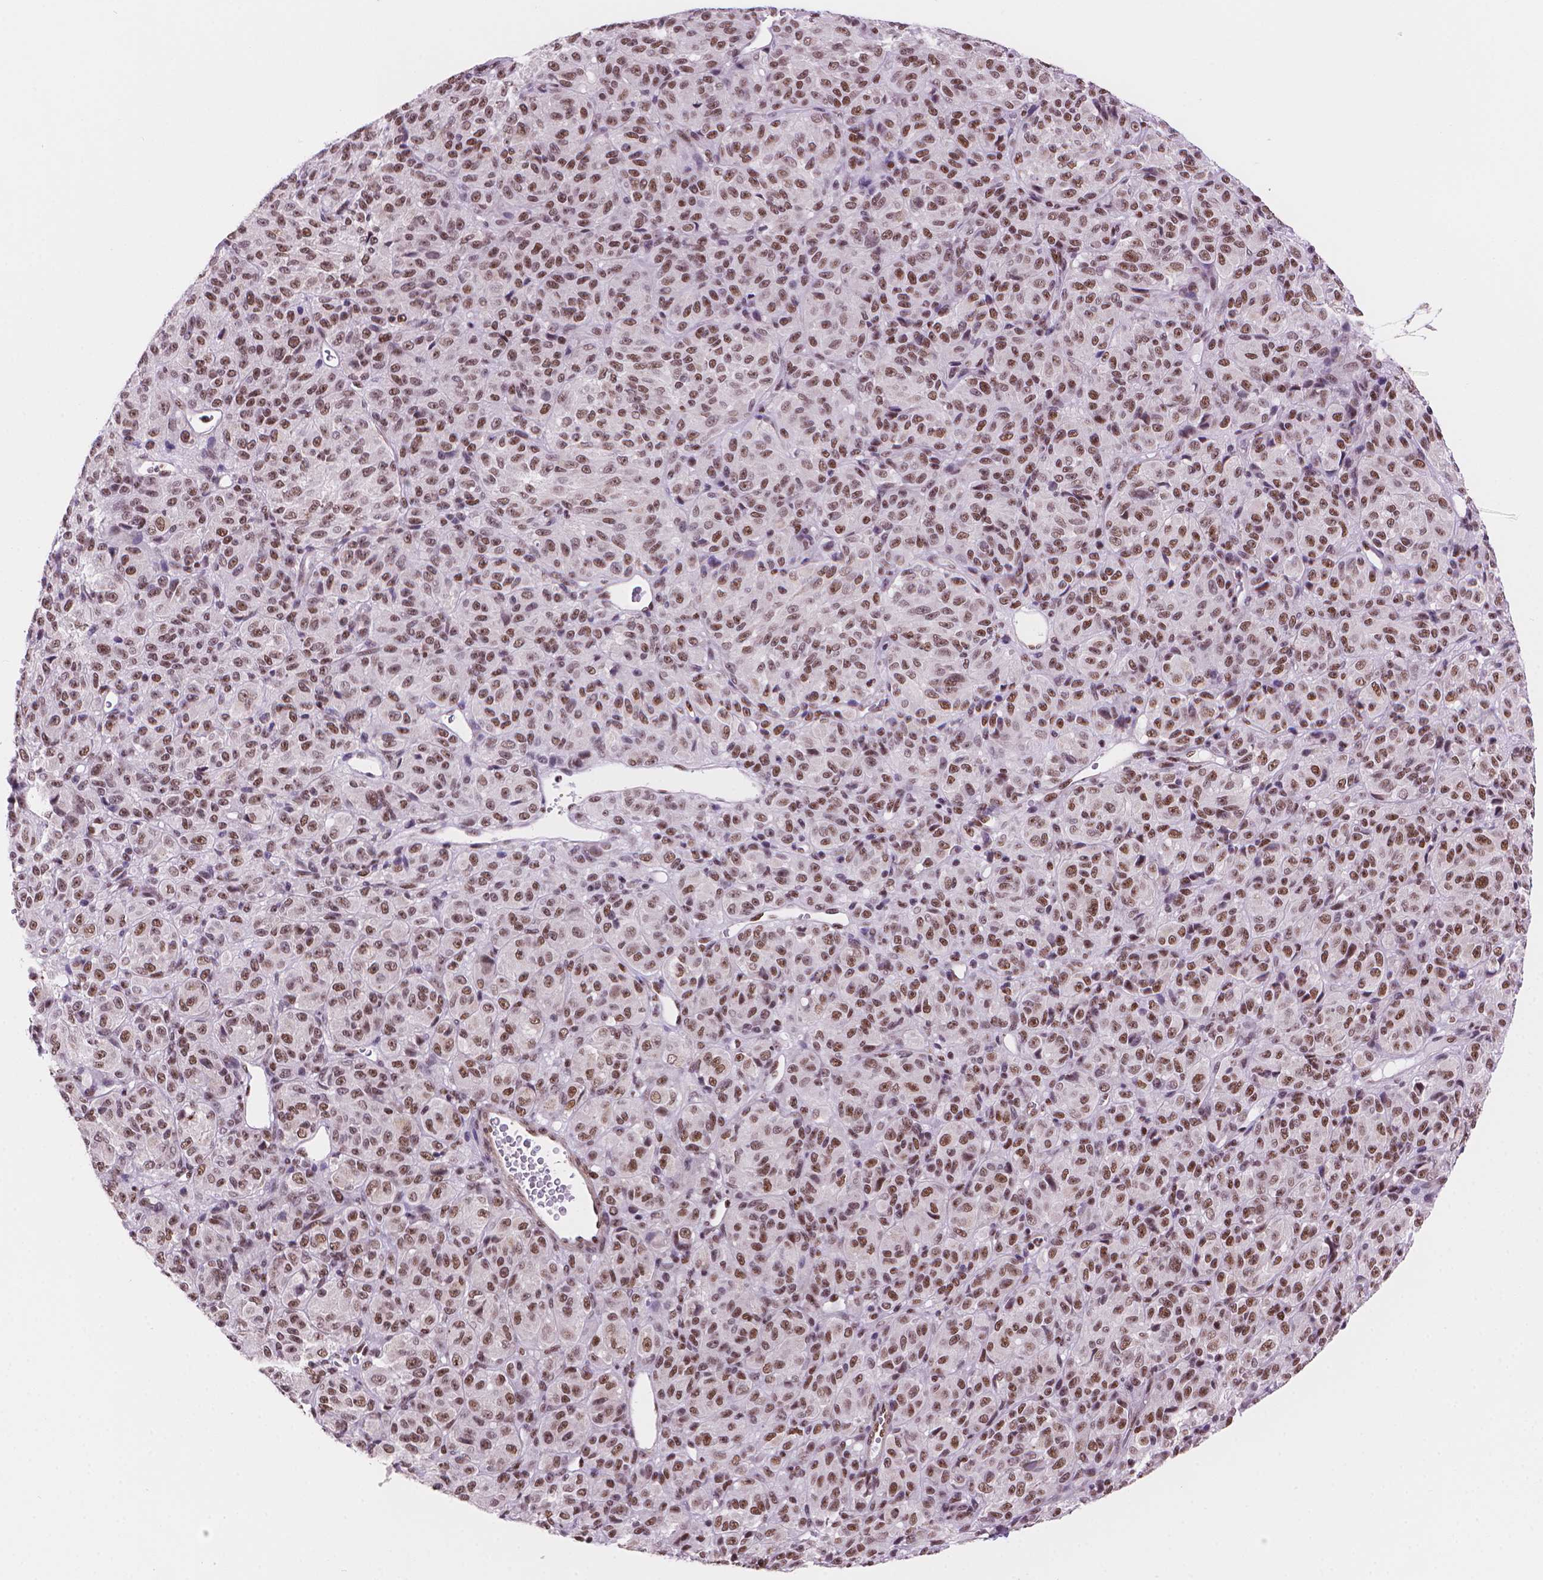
{"staining": {"intensity": "moderate", "quantity": ">75%", "location": "nuclear"}, "tissue": "melanoma", "cell_type": "Tumor cells", "image_type": "cancer", "snomed": [{"axis": "morphology", "description": "Malignant melanoma, Metastatic site"}, {"axis": "topography", "description": "Brain"}], "caption": "Immunohistochemistry photomicrograph of neoplastic tissue: malignant melanoma (metastatic site) stained using immunohistochemistry displays medium levels of moderate protein expression localized specifically in the nuclear of tumor cells, appearing as a nuclear brown color.", "gene": "UBN1", "patient": {"sex": "female", "age": 56}}